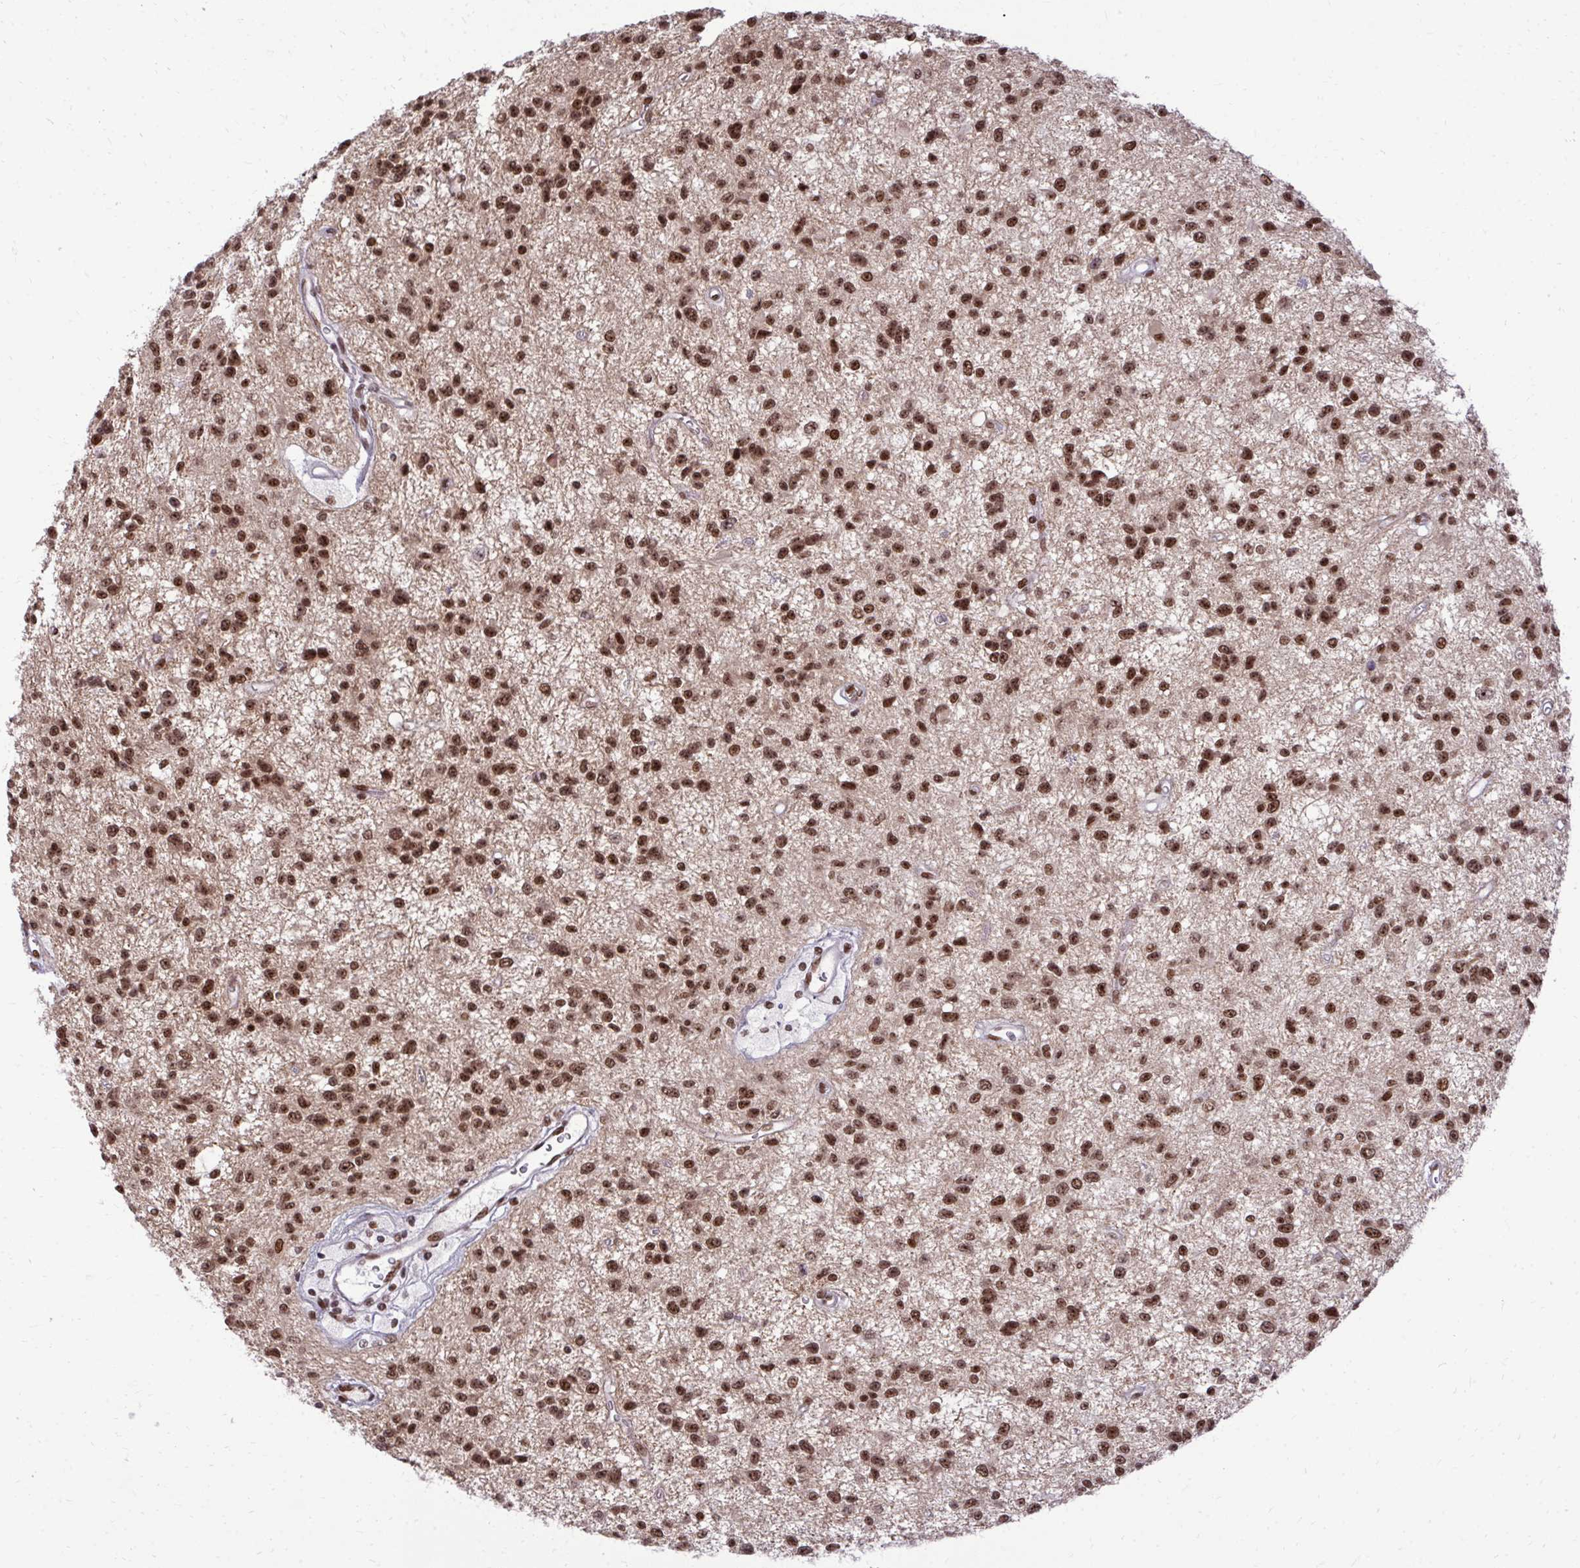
{"staining": {"intensity": "strong", "quantity": ">75%", "location": "nuclear"}, "tissue": "glioma", "cell_type": "Tumor cells", "image_type": "cancer", "snomed": [{"axis": "morphology", "description": "Glioma, malignant, Low grade"}, {"axis": "topography", "description": "Brain"}], "caption": "Immunohistochemical staining of malignant glioma (low-grade) reveals strong nuclear protein staining in about >75% of tumor cells.", "gene": "CDYL", "patient": {"sex": "male", "age": 43}}